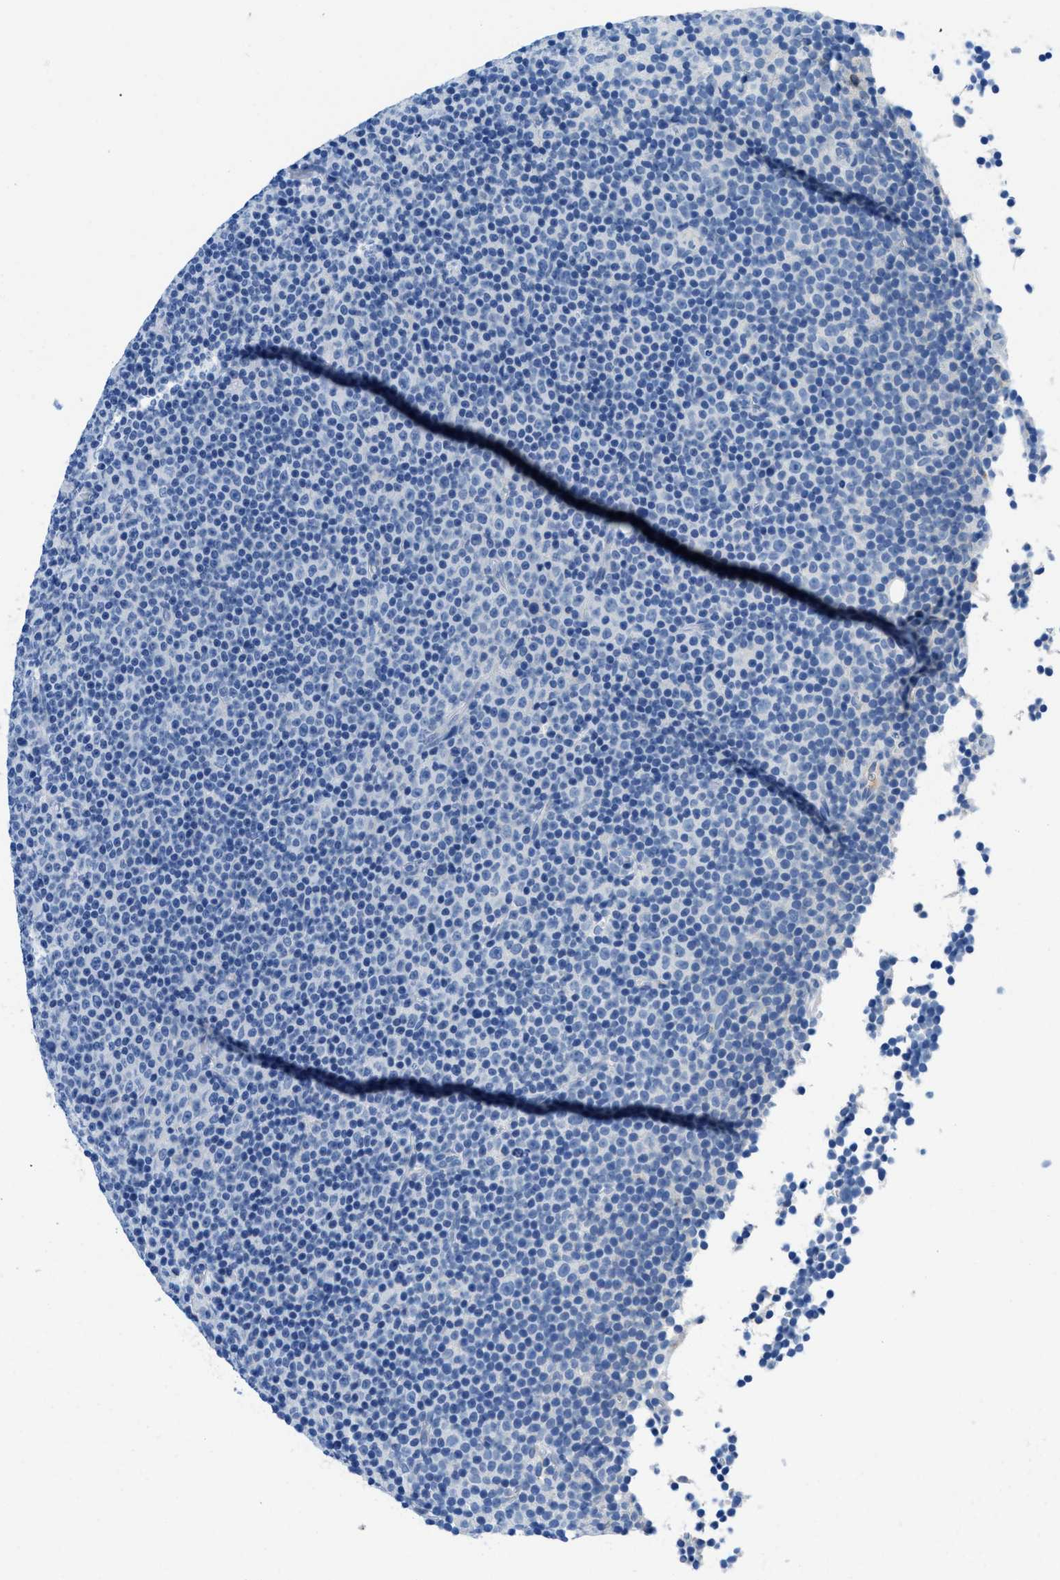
{"staining": {"intensity": "negative", "quantity": "none", "location": "none"}, "tissue": "lymphoma", "cell_type": "Tumor cells", "image_type": "cancer", "snomed": [{"axis": "morphology", "description": "Malignant lymphoma, non-Hodgkin's type, Low grade"}, {"axis": "topography", "description": "Lymph node"}], "caption": "There is no significant staining in tumor cells of lymphoma.", "gene": "MBL2", "patient": {"sex": "female", "age": 67}}